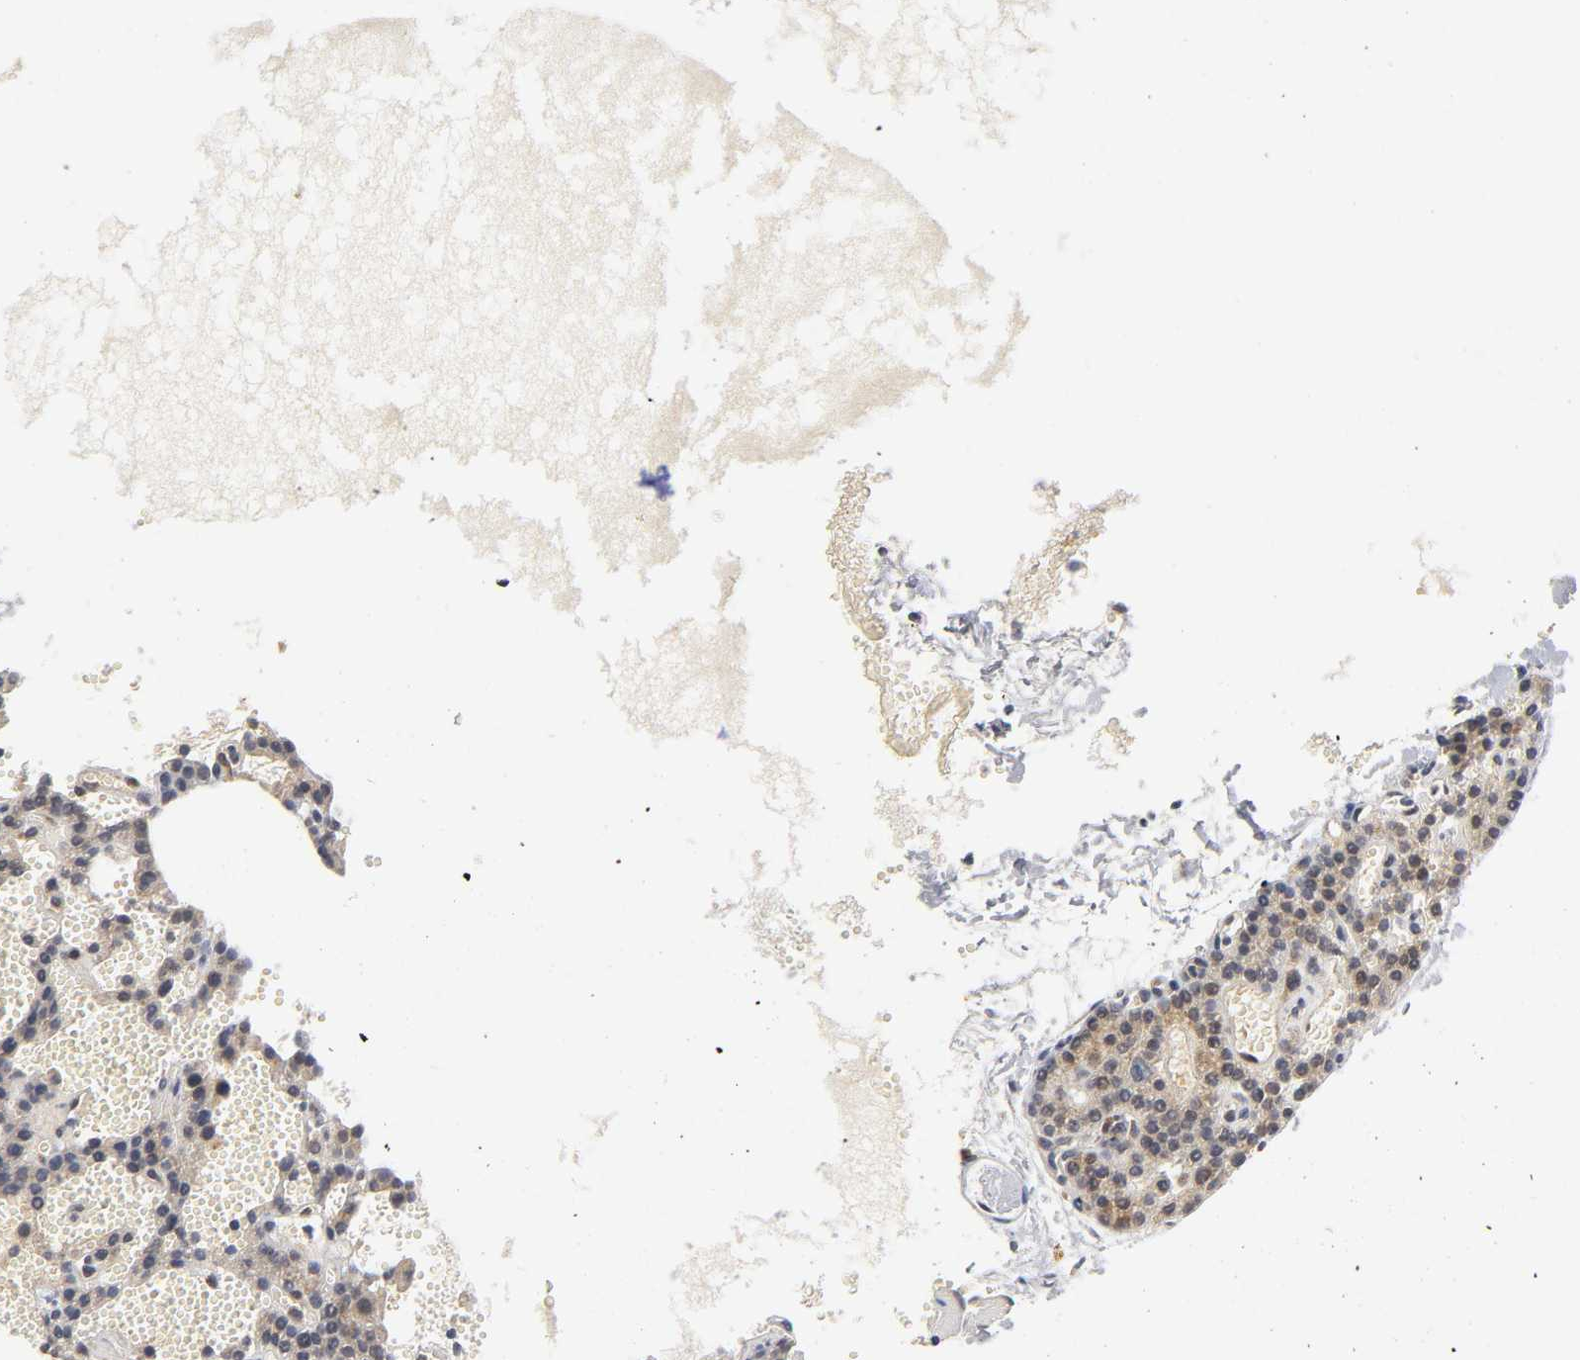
{"staining": {"intensity": "weak", "quantity": ">75%", "location": "cytoplasmic/membranous"}, "tissue": "parathyroid gland", "cell_type": "Glandular cells", "image_type": "normal", "snomed": [{"axis": "morphology", "description": "Normal tissue, NOS"}, {"axis": "topography", "description": "Parathyroid gland"}], "caption": "Protein staining reveals weak cytoplasmic/membranous staining in about >75% of glandular cells in benign parathyroid gland. The protein of interest is stained brown, and the nuclei are stained in blue (DAB IHC with brightfield microscopy, high magnification).", "gene": "NRP1", "patient": {"sex": "male", "age": 25}}